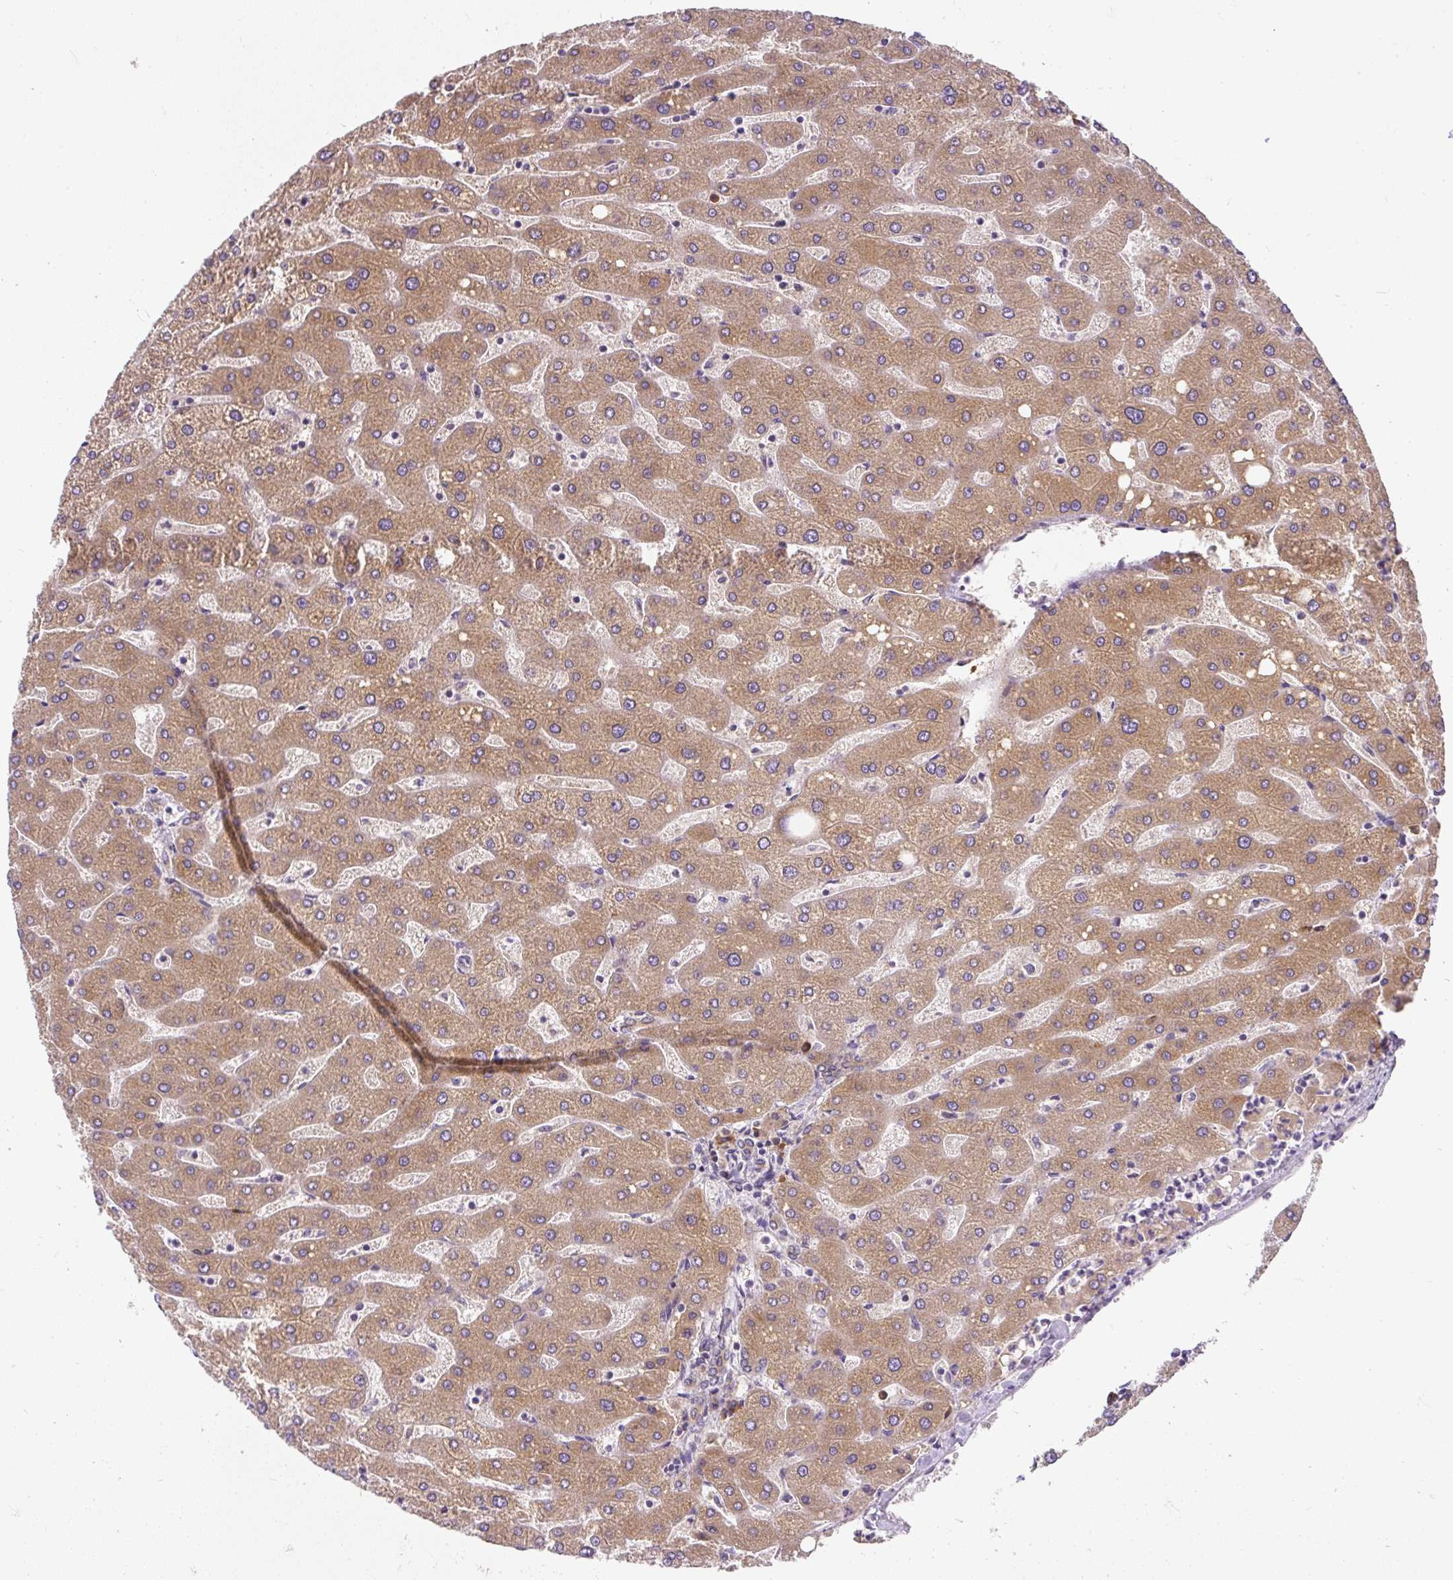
{"staining": {"intensity": "weak", "quantity": ">75%", "location": "cytoplasmic/membranous"}, "tissue": "liver", "cell_type": "Cholangiocytes", "image_type": "normal", "snomed": [{"axis": "morphology", "description": "Normal tissue, NOS"}, {"axis": "topography", "description": "Liver"}], "caption": "An image of liver stained for a protein shows weak cytoplasmic/membranous brown staining in cholangiocytes. Immunohistochemistry stains the protein in brown and the nuclei are stained blue.", "gene": "CYP20A1", "patient": {"sex": "male", "age": 67}}